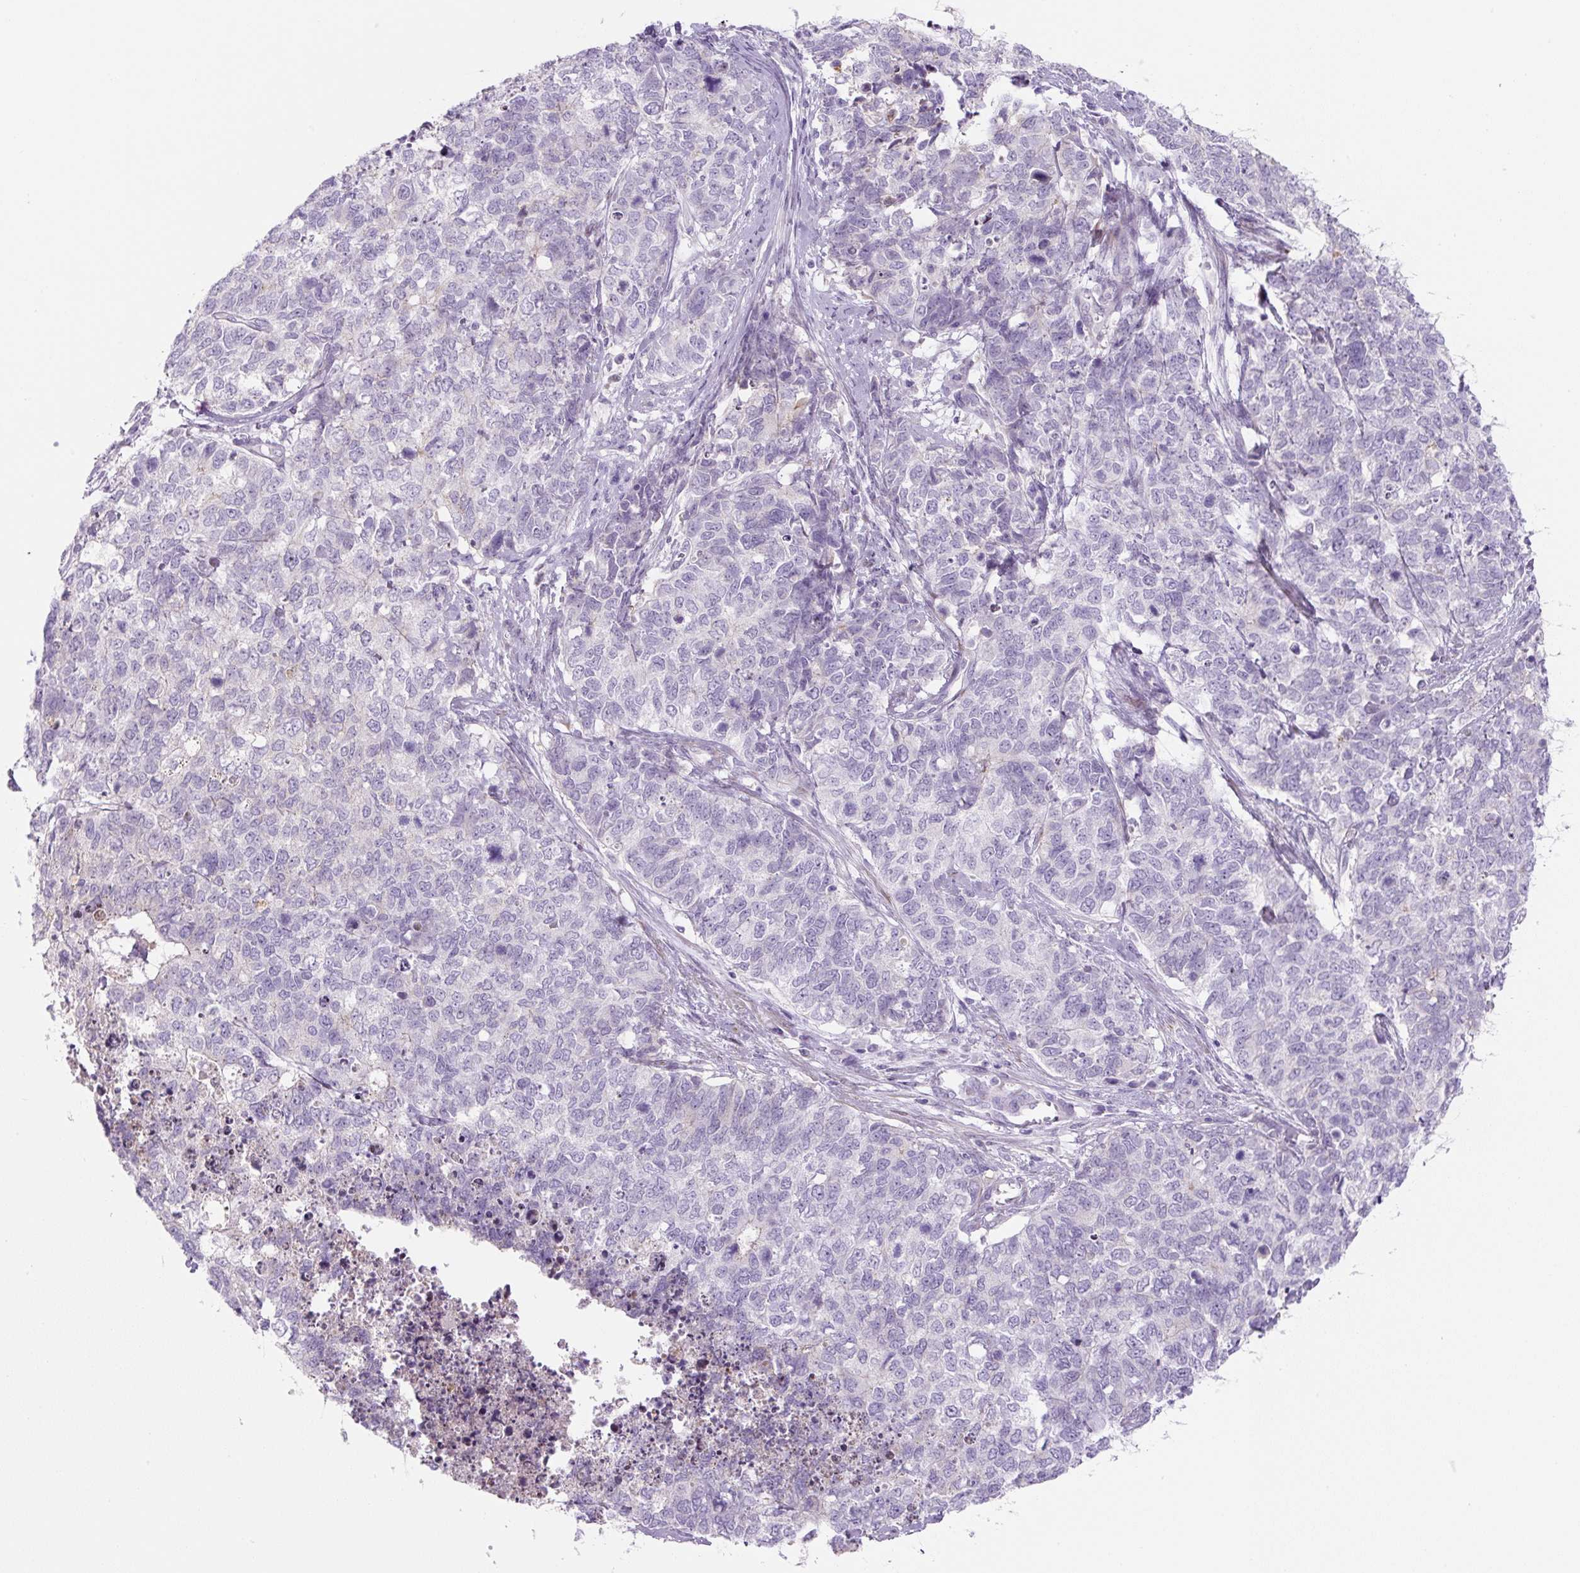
{"staining": {"intensity": "negative", "quantity": "none", "location": "none"}, "tissue": "cervical cancer", "cell_type": "Tumor cells", "image_type": "cancer", "snomed": [{"axis": "morphology", "description": "Squamous cell carcinoma, NOS"}, {"axis": "topography", "description": "Cervix"}], "caption": "IHC of human cervical cancer (squamous cell carcinoma) displays no positivity in tumor cells.", "gene": "PRM1", "patient": {"sex": "female", "age": 63}}